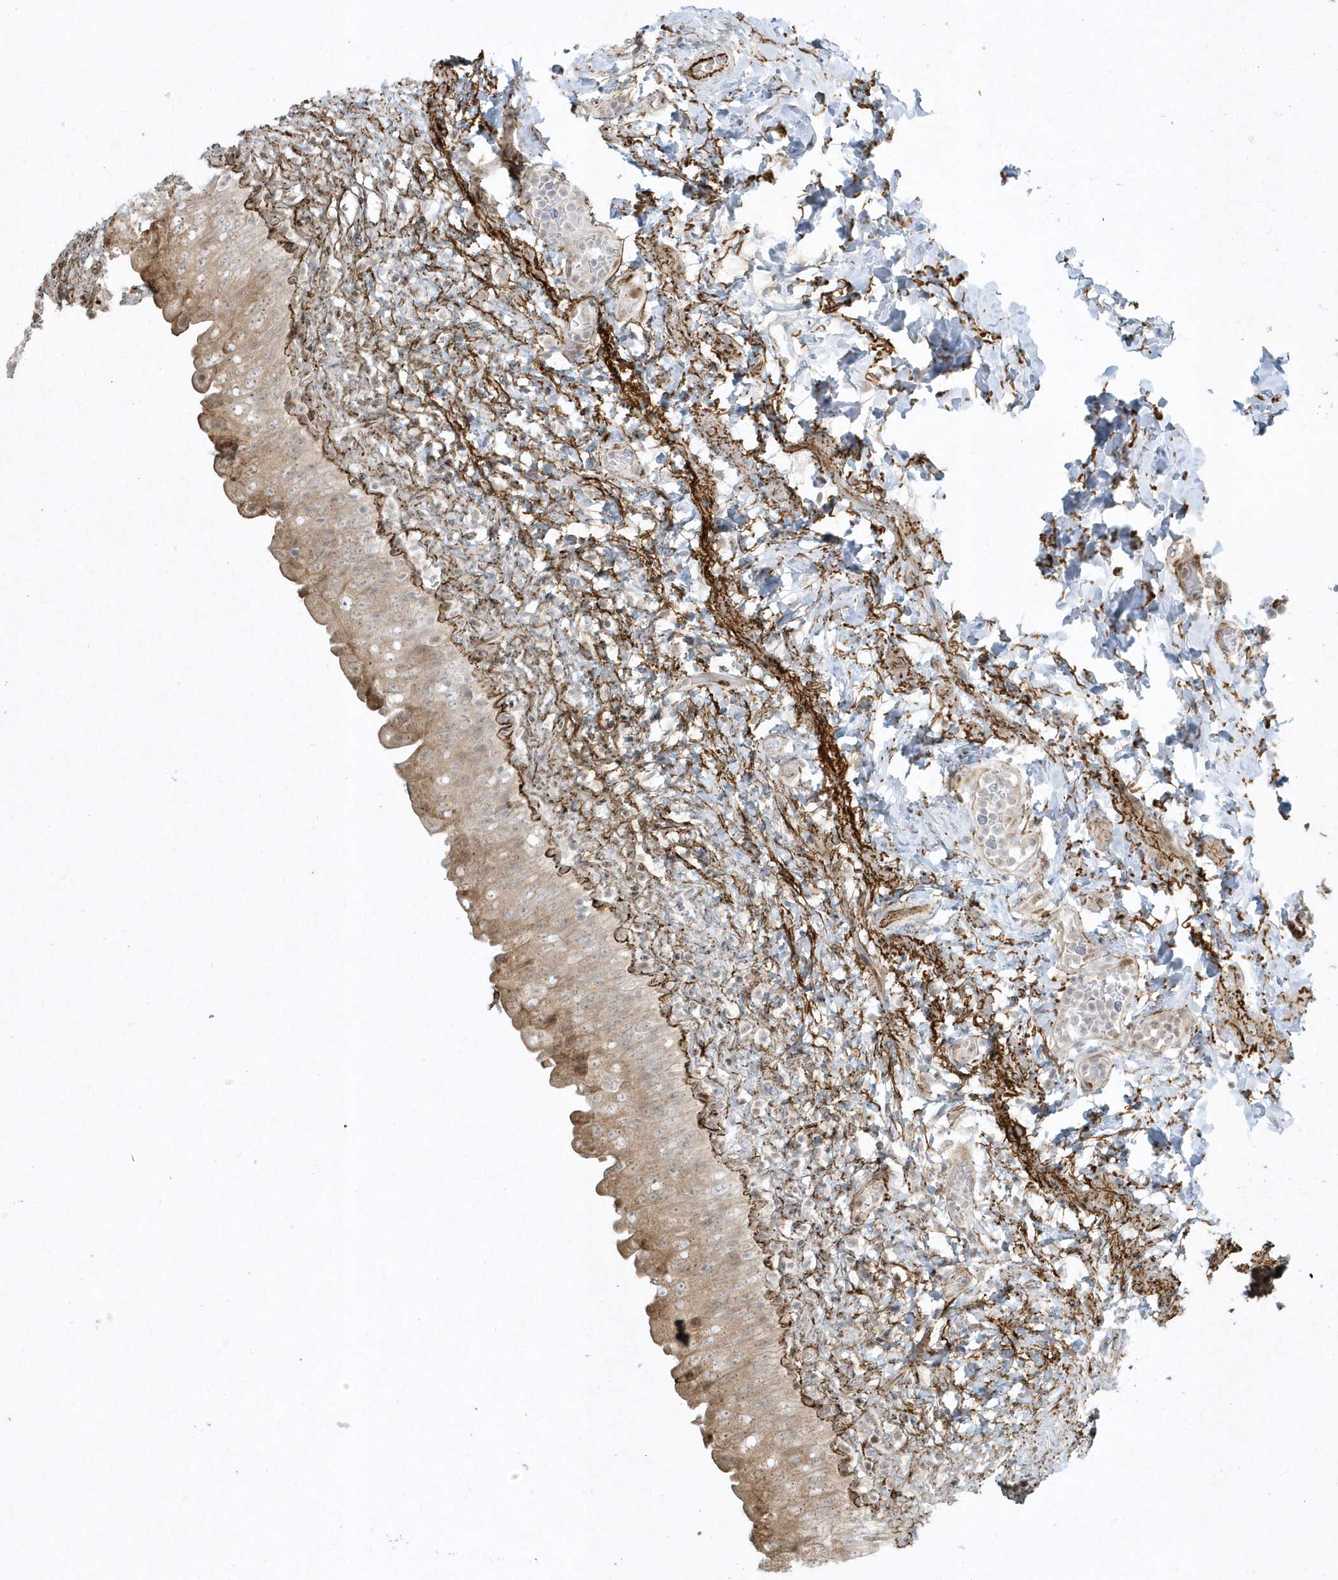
{"staining": {"intensity": "weak", "quantity": "25%-75%", "location": "cytoplasmic/membranous"}, "tissue": "urinary bladder", "cell_type": "Urothelial cells", "image_type": "normal", "snomed": [{"axis": "morphology", "description": "Normal tissue, NOS"}, {"axis": "topography", "description": "Urinary bladder"}], "caption": "Unremarkable urinary bladder reveals weak cytoplasmic/membranous positivity in about 25%-75% of urothelial cells, visualized by immunohistochemistry. The staining is performed using DAB (3,3'-diaminobenzidine) brown chromogen to label protein expression. The nuclei are counter-stained blue using hematoxylin.", "gene": "MASP2", "patient": {"sex": "female", "age": 27}}